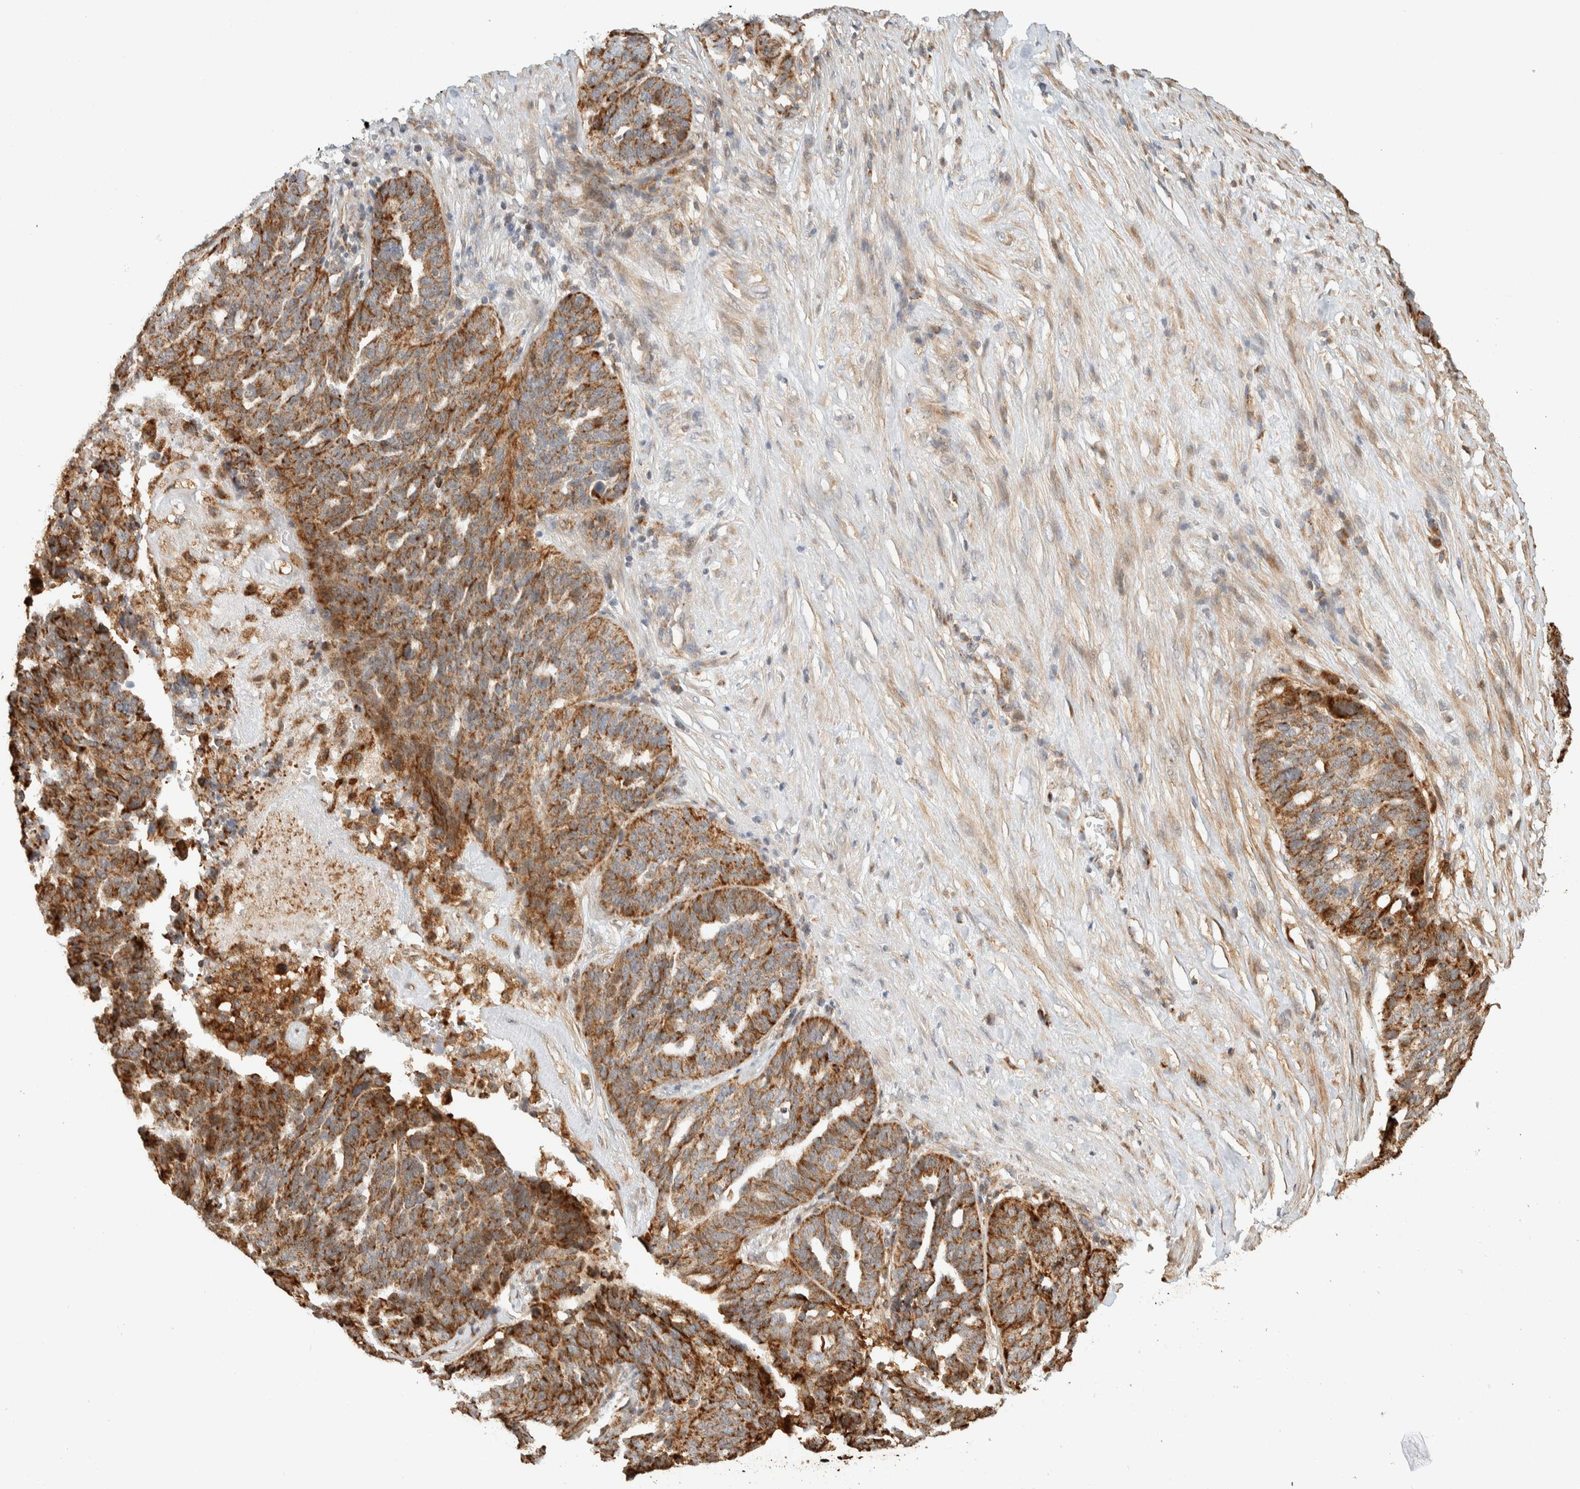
{"staining": {"intensity": "moderate", "quantity": ">75%", "location": "cytoplasmic/membranous"}, "tissue": "ovarian cancer", "cell_type": "Tumor cells", "image_type": "cancer", "snomed": [{"axis": "morphology", "description": "Cystadenocarcinoma, serous, NOS"}, {"axis": "topography", "description": "Ovary"}], "caption": "High-power microscopy captured an IHC histopathology image of serous cystadenocarcinoma (ovarian), revealing moderate cytoplasmic/membranous positivity in approximately >75% of tumor cells.", "gene": "KIF9", "patient": {"sex": "female", "age": 59}}